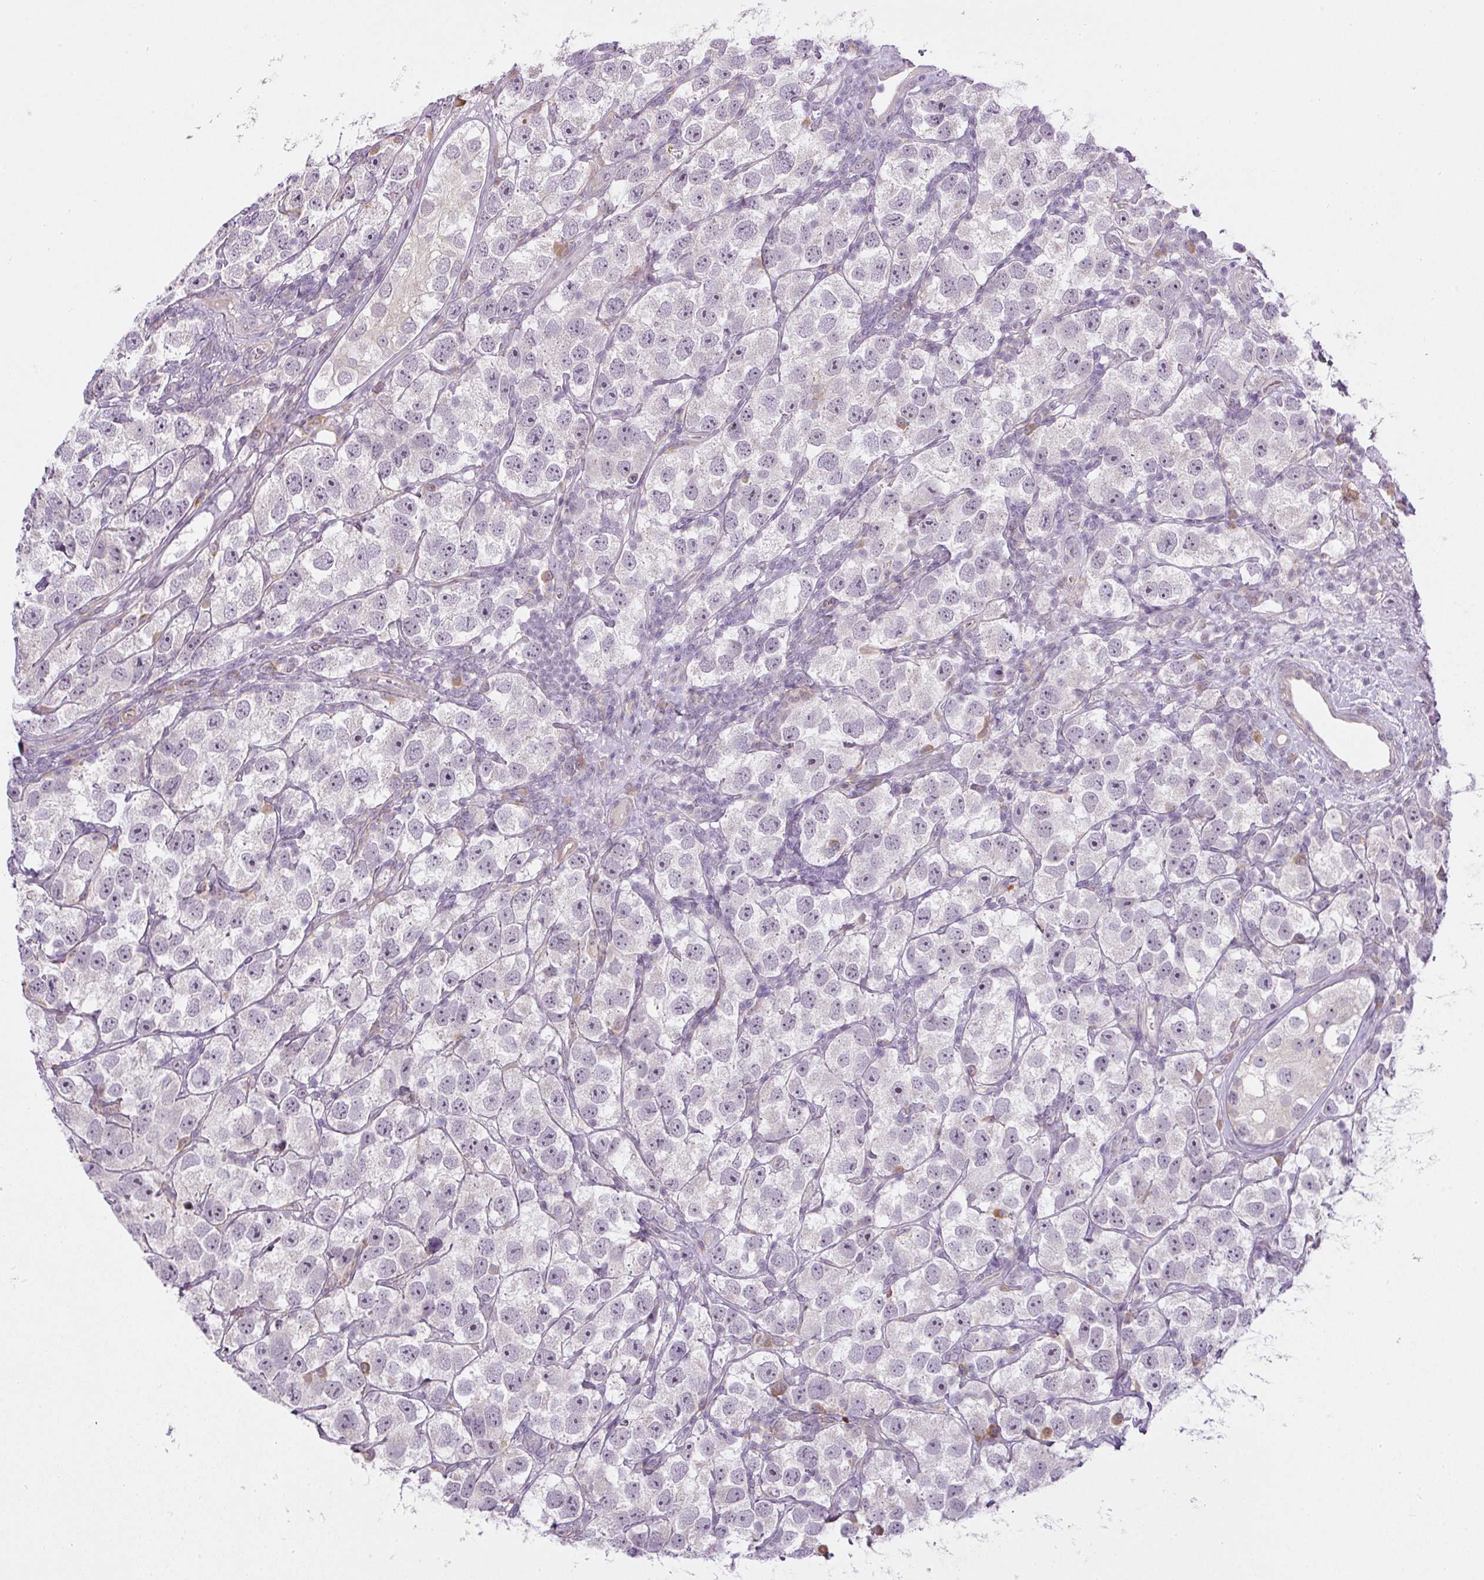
{"staining": {"intensity": "negative", "quantity": "none", "location": "none"}, "tissue": "testis cancer", "cell_type": "Tumor cells", "image_type": "cancer", "snomed": [{"axis": "morphology", "description": "Seminoma, NOS"}, {"axis": "topography", "description": "Testis"}], "caption": "Seminoma (testis) was stained to show a protein in brown. There is no significant expression in tumor cells.", "gene": "MED19", "patient": {"sex": "male", "age": 26}}